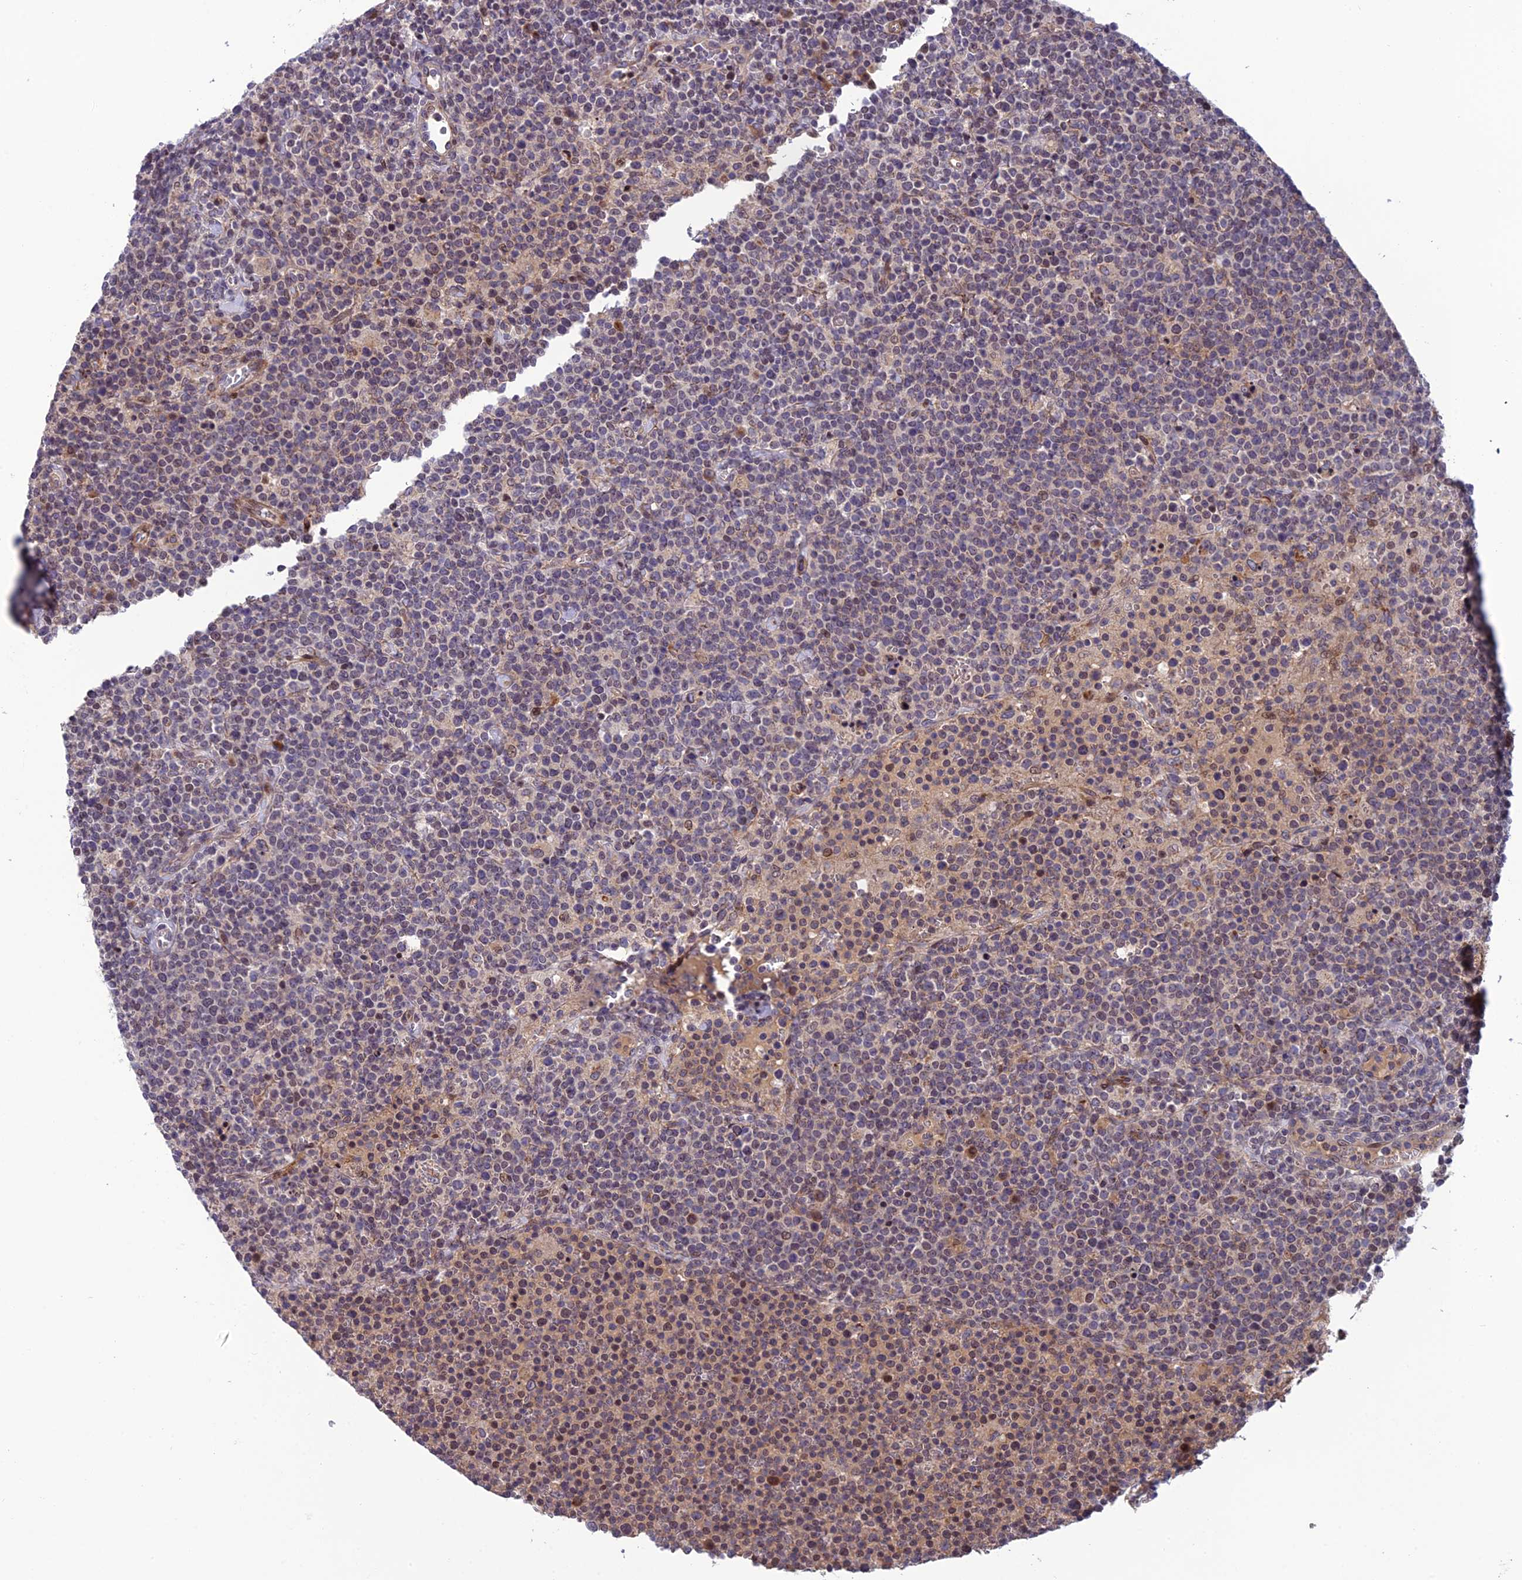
{"staining": {"intensity": "weak", "quantity": "<25%", "location": "nuclear"}, "tissue": "lymphoma", "cell_type": "Tumor cells", "image_type": "cancer", "snomed": [{"axis": "morphology", "description": "Malignant lymphoma, non-Hodgkin's type, High grade"}, {"axis": "topography", "description": "Lymph node"}], "caption": "An immunohistochemistry micrograph of high-grade malignant lymphoma, non-Hodgkin's type is shown. There is no staining in tumor cells of high-grade malignant lymphoma, non-Hodgkin's type.", "gene": "SMIM7", "patient": {"sex": "male", "age": 61}}